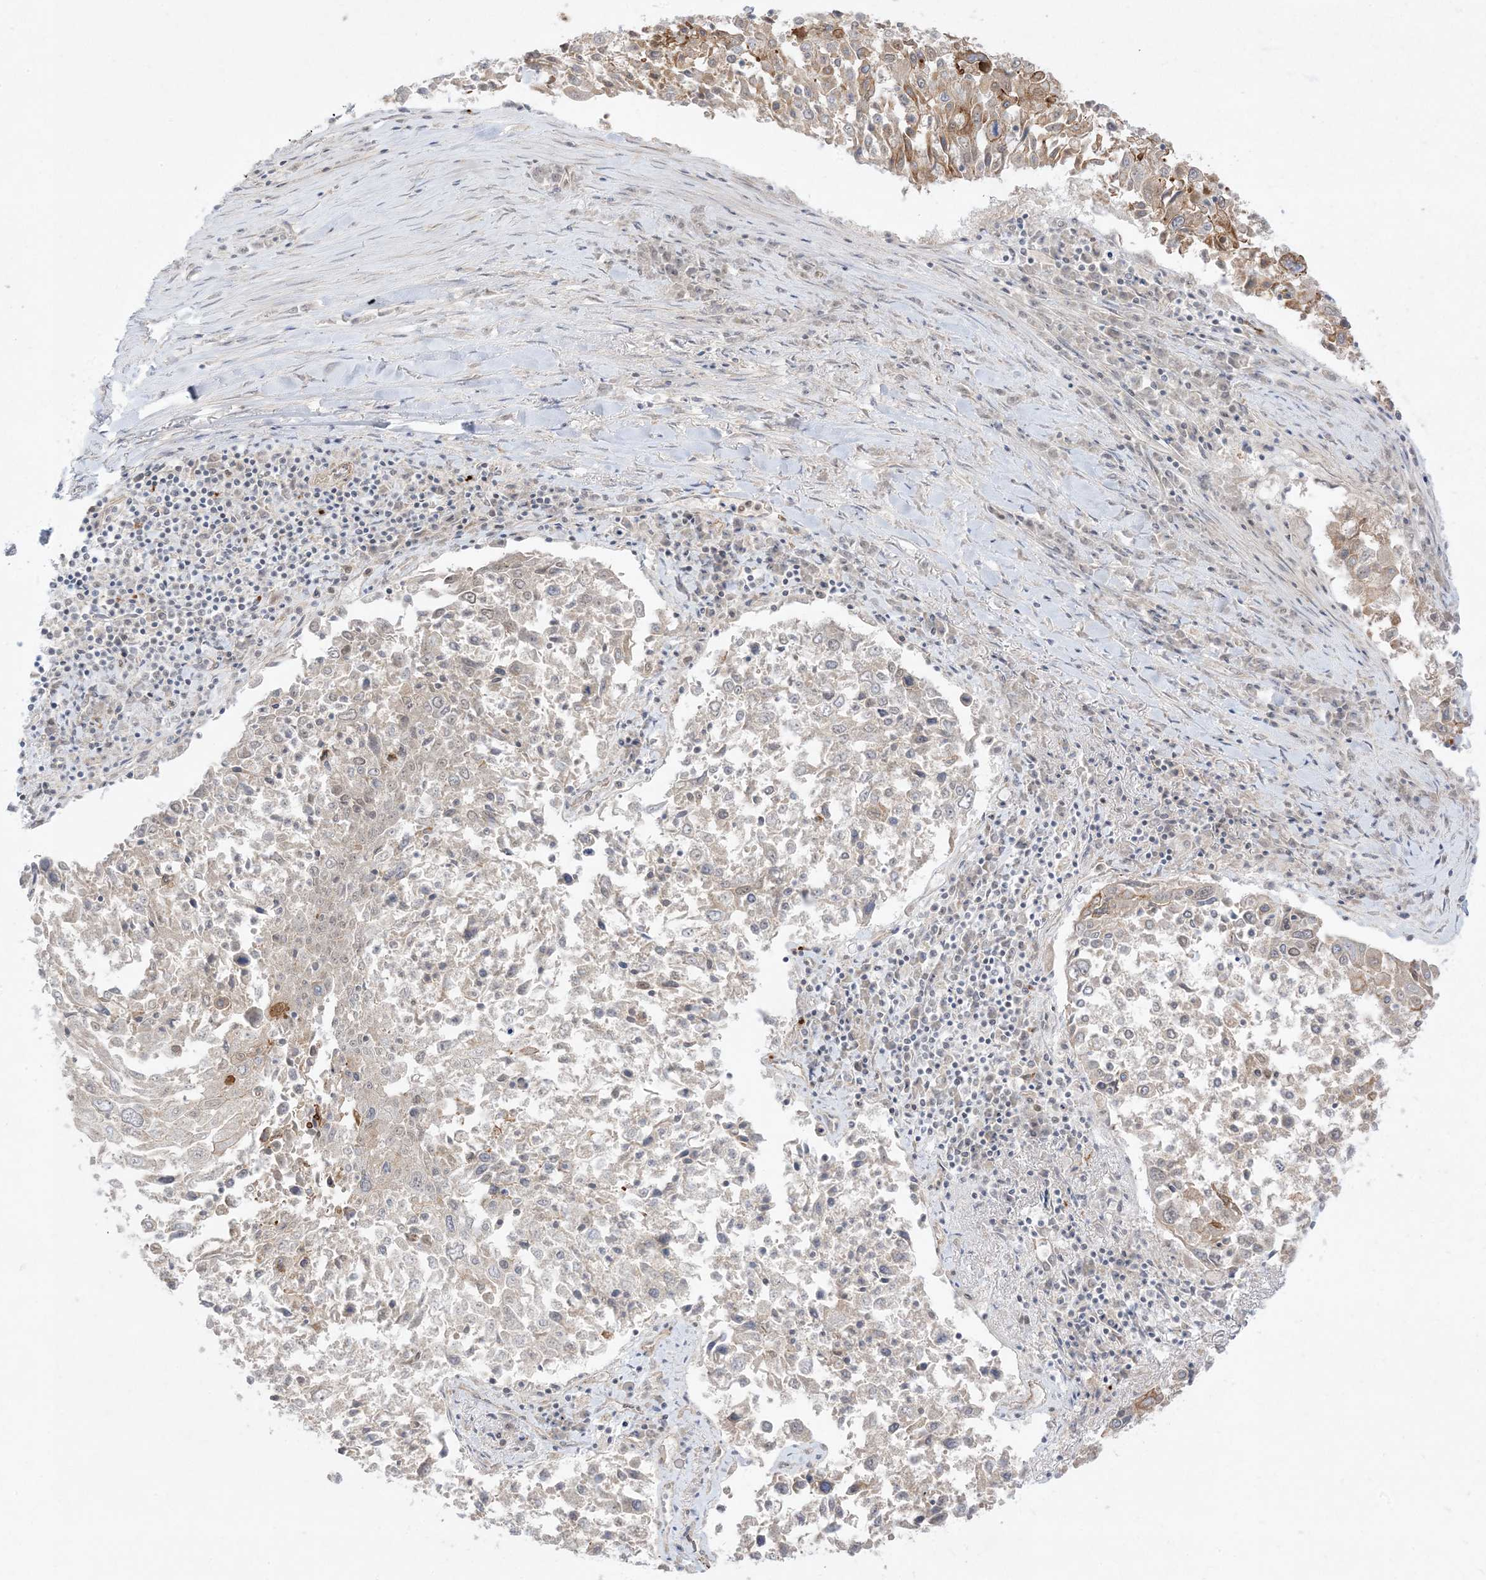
{"staining": {"intensity": "moderate", "quantity": "<25%", "location": "cytoplasmic/membranous"}, "tissue": "lung cancer", "cell_type": "Tumor cells", "image_type": "cancer", "snomed": [{"axis": "morphology", "description": "Squamous cell carcinoma, NOS"}, {"axis": "topography", "description": "Lung"}], "caption": "Lung cancer (squamous cell carcinoma) was stained to show a protein in brown. There is low levels of moderate cytoplasmic/membranous positivity in approximately <25% of tumor cells. Using DAB (brown) and hematoxylin (blue) stains, captured at high magnification using brightfield microscopy.", "gene": "PTK6", "patient": {"sex": "male", "age": 65}}